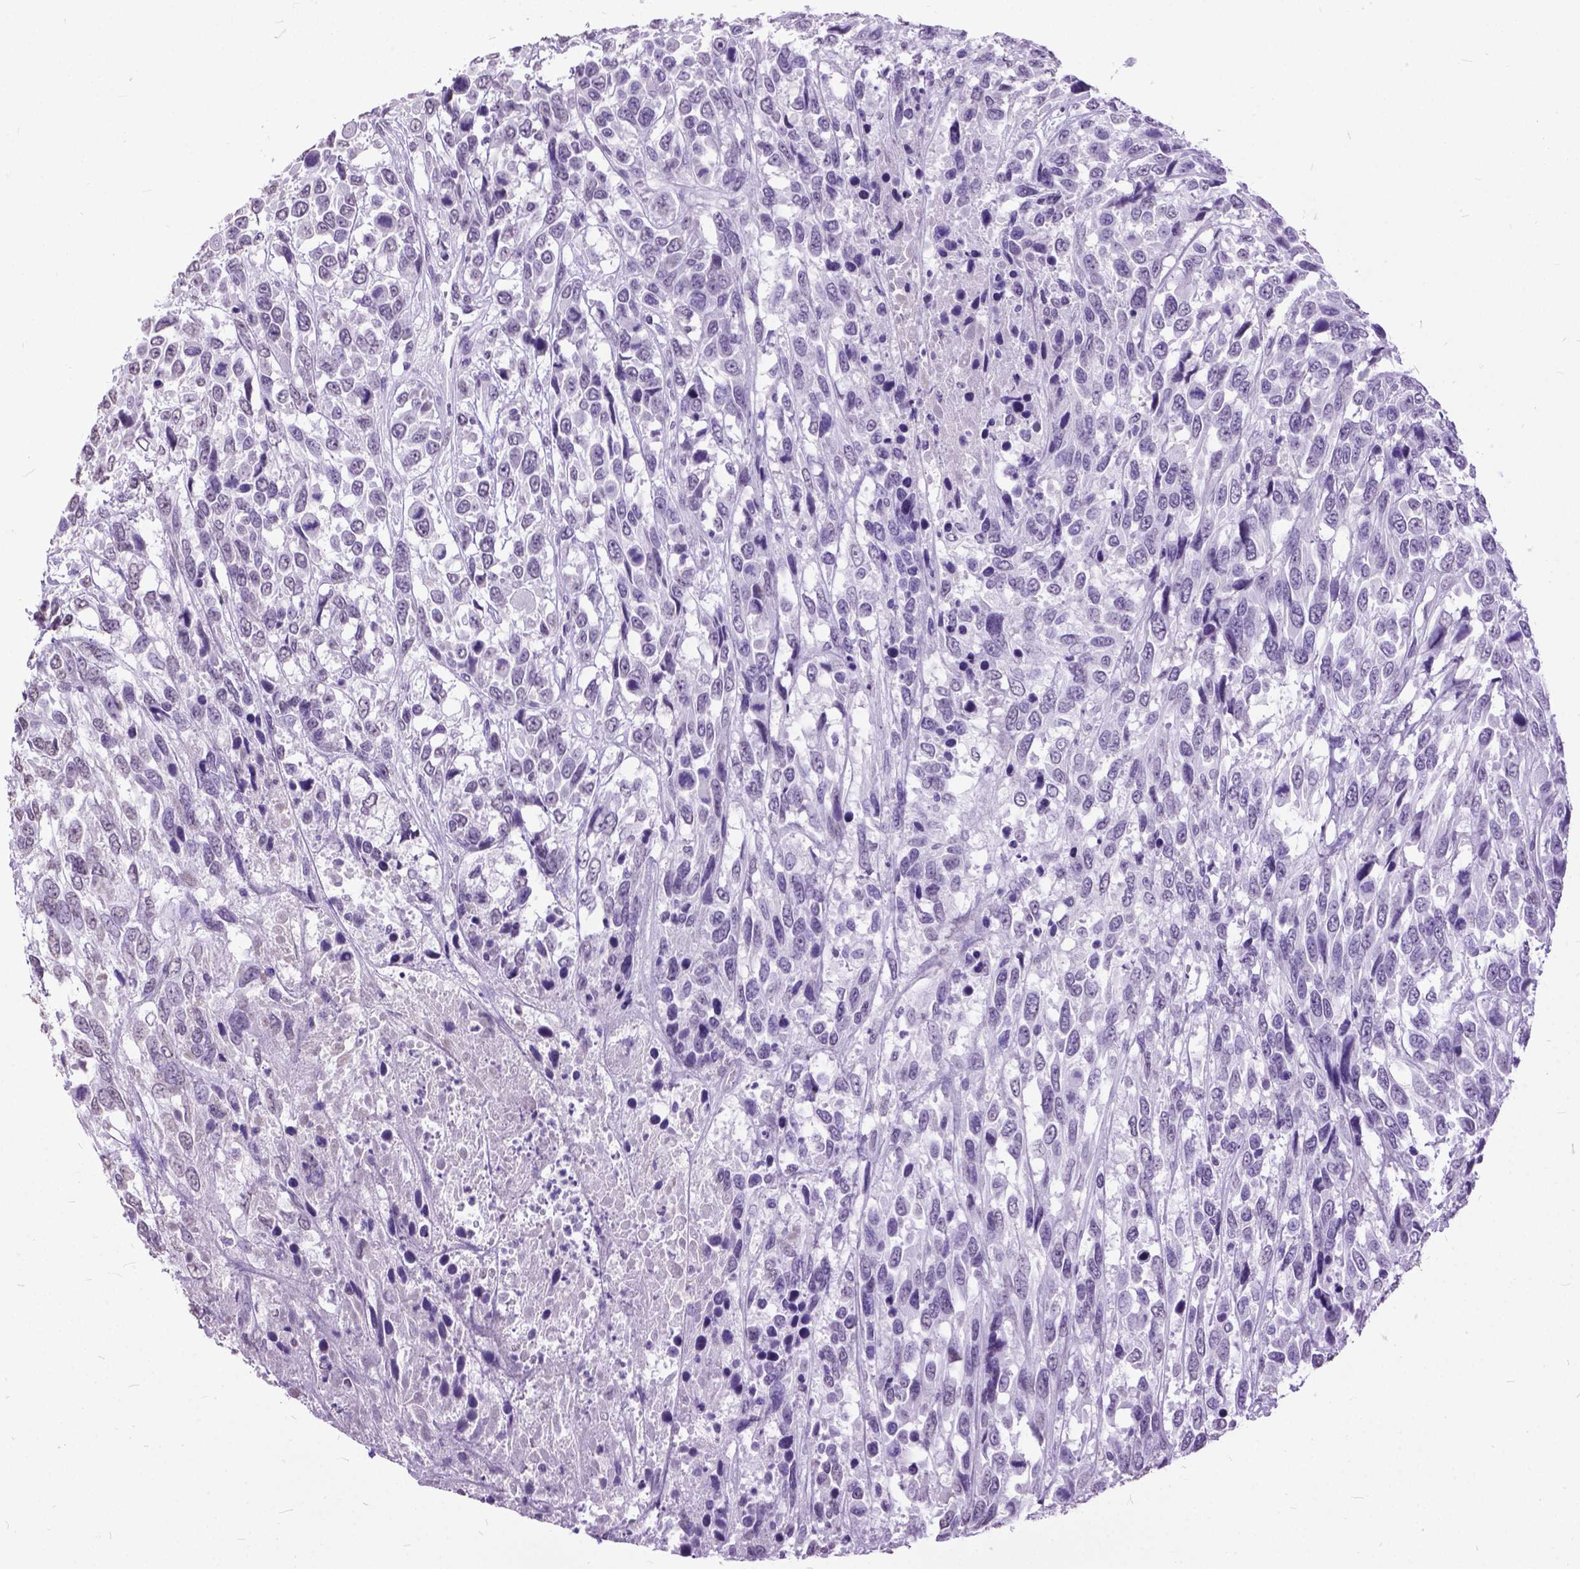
{"staining": {"intensity": "negative", "quantity": "none", "location": "none"}, "tissue": "urothelial cancer", "cell_type": "Tumor cells", "image_type": "cancer", "snomed": [{"axis": "morphology", "description": "Urothelial carcinoma, High grade"}, {"axis": "topography", "description": "Urinary bladder"}], "caption": "IHC image of urothelial carcinoma (high-grade) stained for a protein (brown), which displays no staining in tumor cells.", "gene": "MARCHF10", "patient": {"sex": "female", "age": 70}}